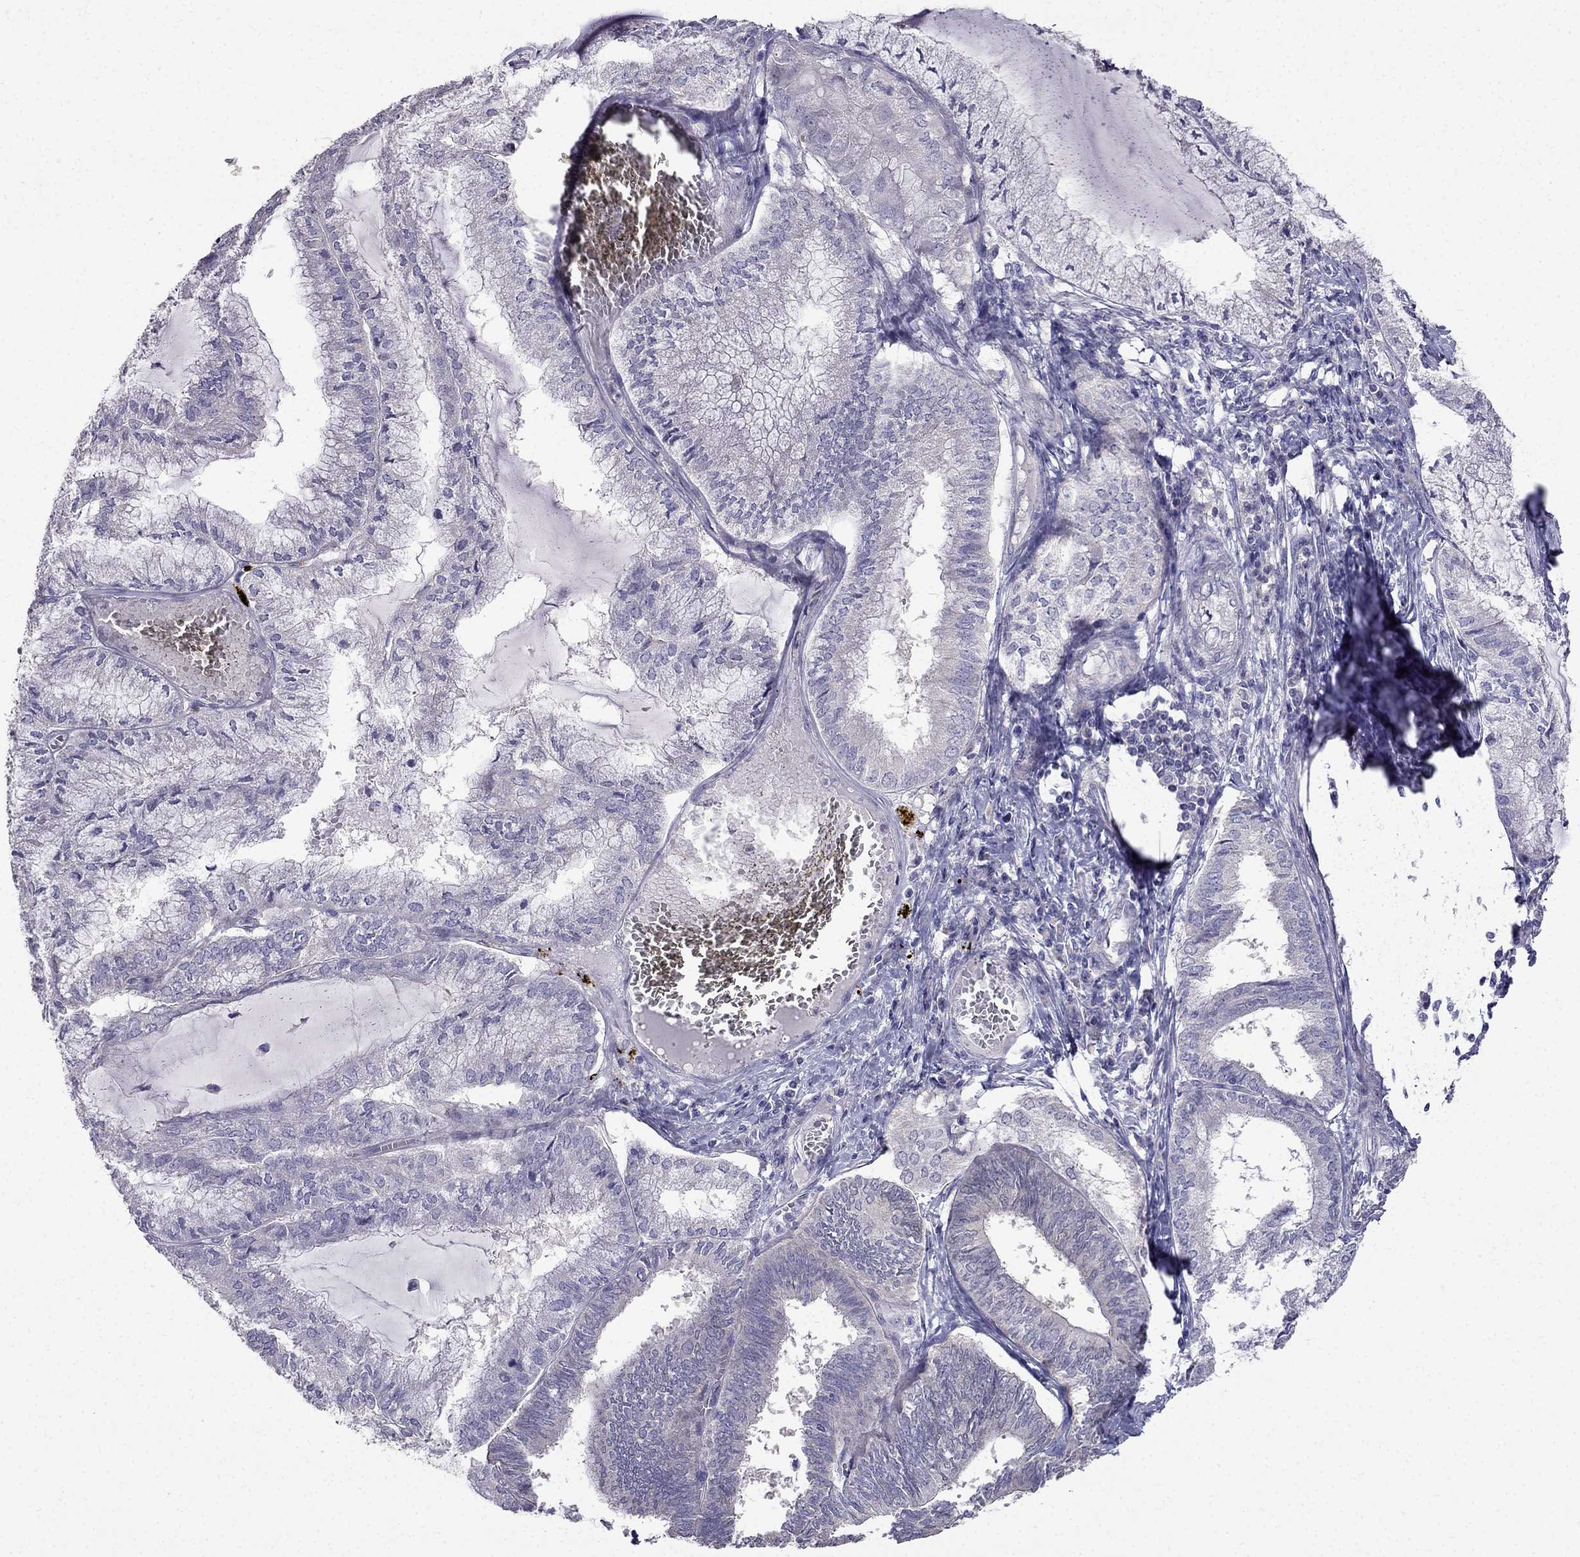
{"staining": {"intensity": "negative", "quantity": "none", "location": "none"}, "tissue": "endometrial cancer", "cell_type": "Tumor cells", "image_type": "cancer", "snomed": [{"axis": "morphology", "description": "Carcinoma, NOS"}, {"axis": "topography", "description": "Endometrium"}], "caption": "IHC micrograph of neoplastic tissue: endometrial carcinoma stained with DAB (3,3'-diaminobenzidine) exhibits no significant protein positivity in tumor cells.", "gene": "AS3MT", "patient": {"sex": "female", "age": 62}}